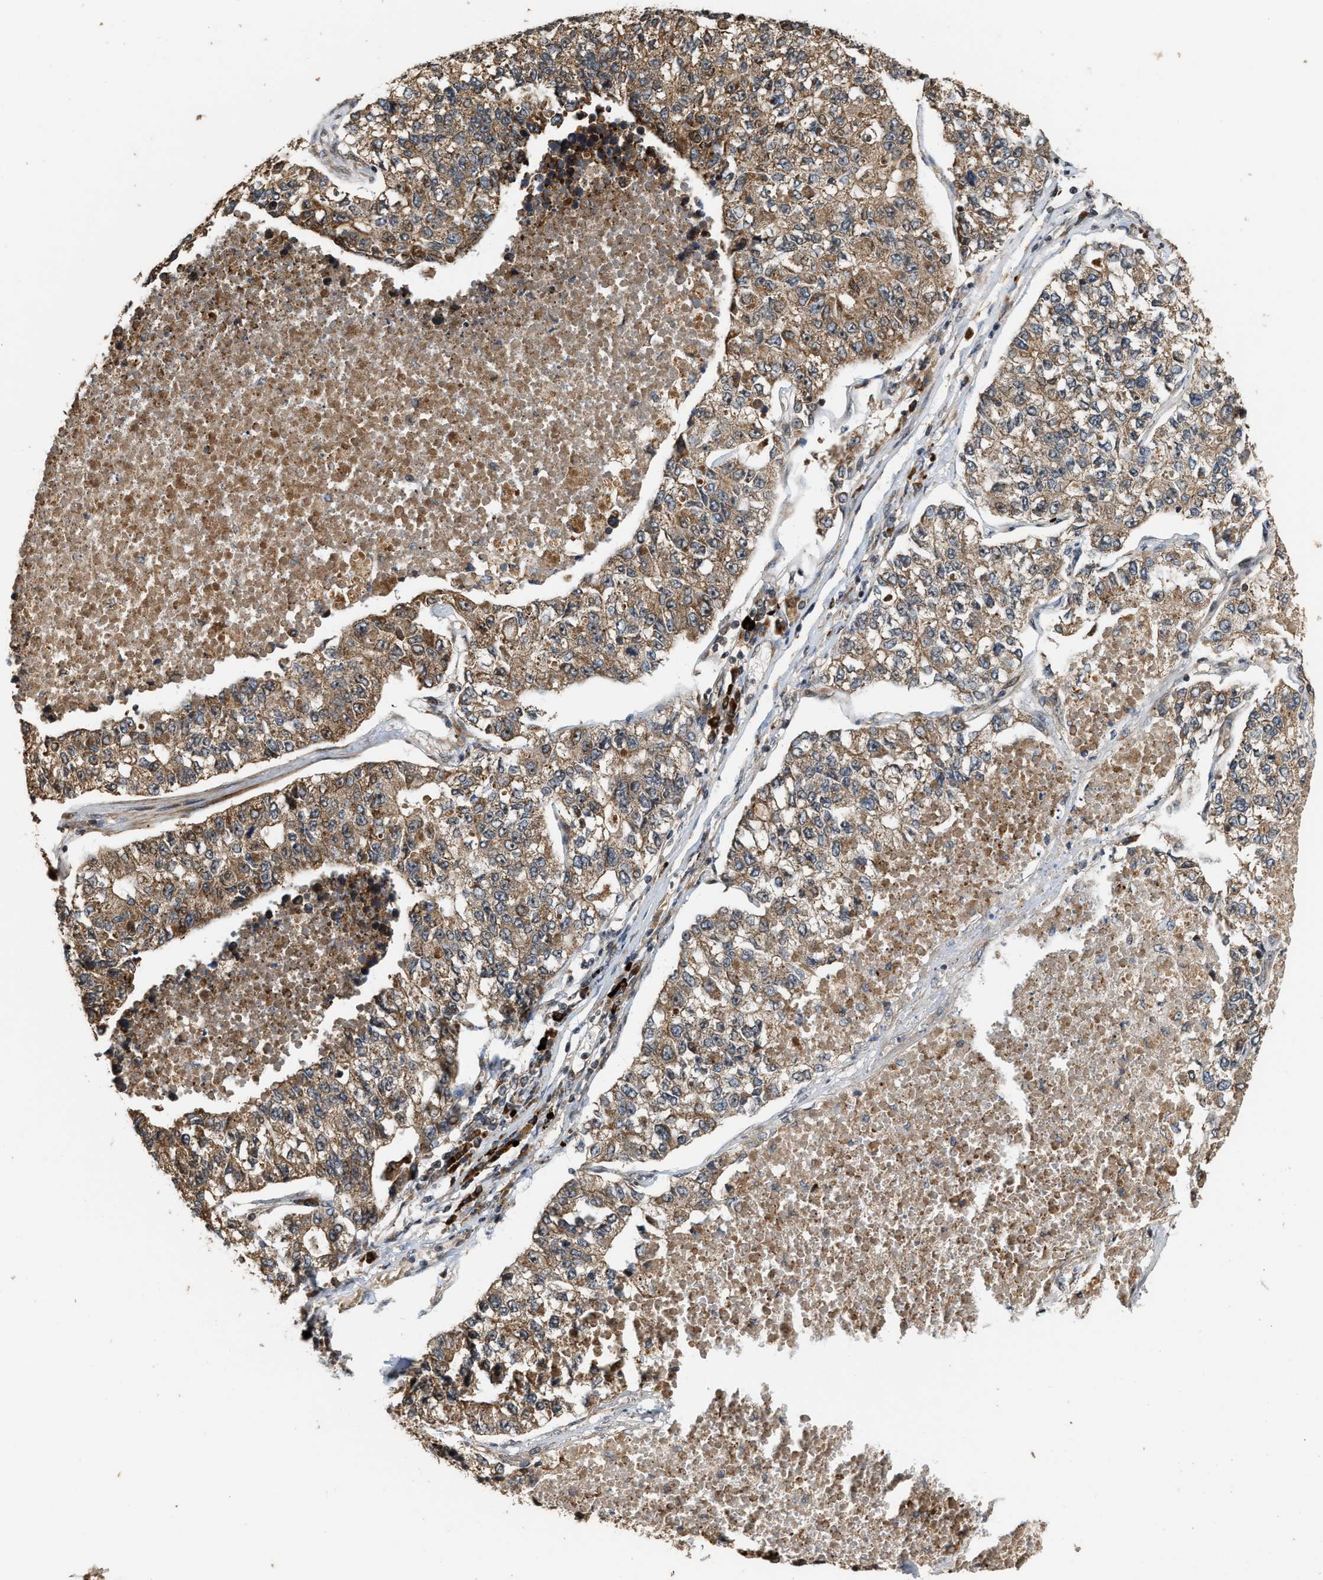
{"staining": {"intensity": "moderate", "quantity": ">75%", "location": "cytoplasmic/membranous"}, "tissue": "lung cancer", "cell_type": "Tumor cells", "image_type": "cancer", "snomed": [{"axis": "morphology", "description": "Adenocarcinoma, NOS"}, {"axis": "topography", "description": "Lung"}], "caption": "Approximately >75% of tumor cells in adenocarcinoma (lung) exhibit moderate cytoplasmic/membranous protein positivity as visualized by brown immunohistochemical staining.", "gene": "ELP2", "patient": {"sex": "male", "age": 49}}